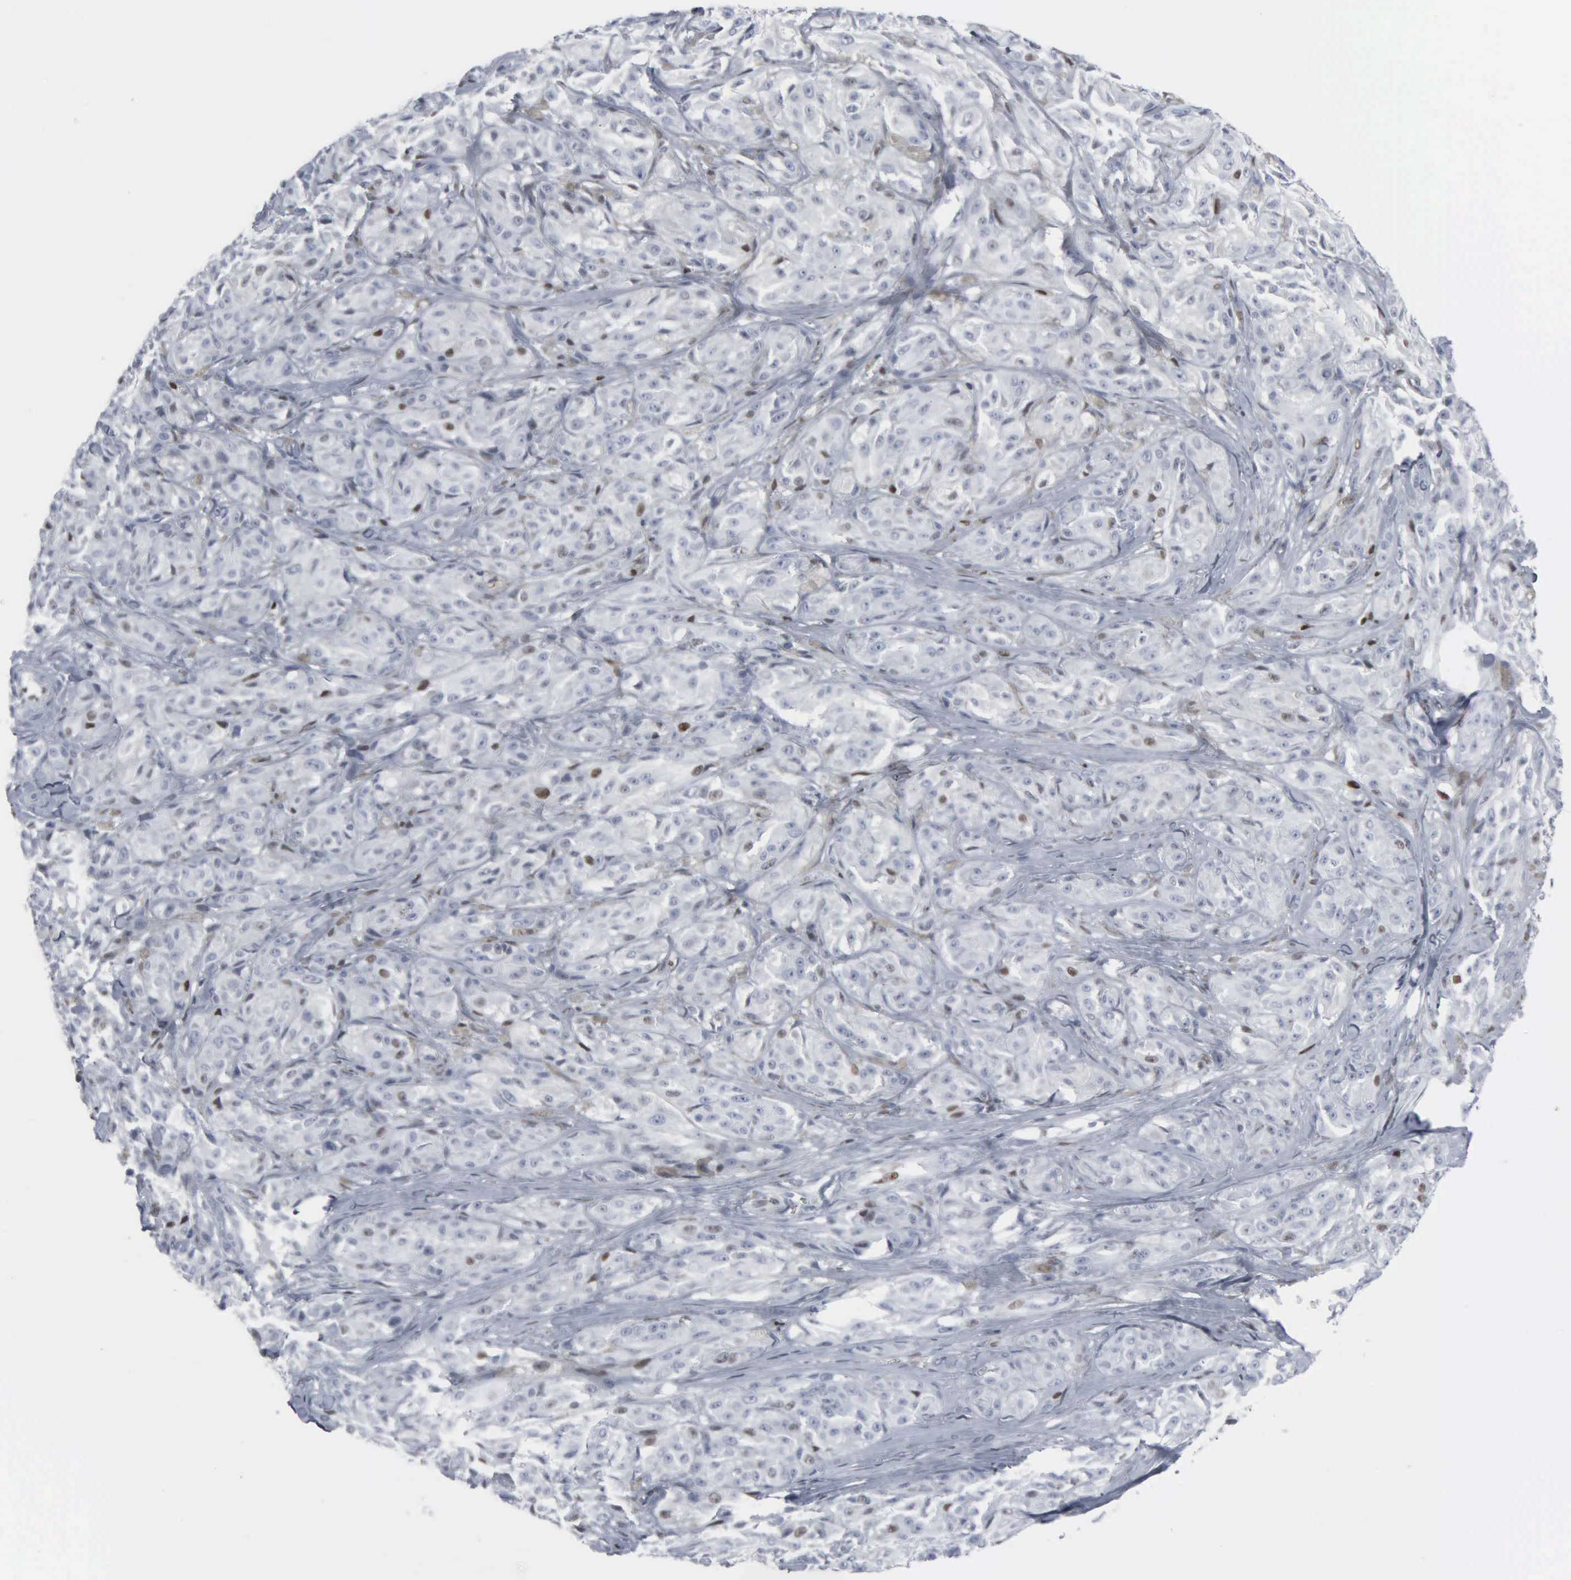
{"staining": {"intensity": "negative", "quantity": "none", "location": "none"}, "tissue": "melanoma", "cell_type": "Tumor cells", "image_type": "cancer", "snomed": [{"axis": "morphology", "description": "Malignant melanoma, NOS"}, {"axis": "topography", "description": "Skin"}], "caption": "Tumor cells show no significant staining in melanoma.", "gene": "CCND3", "patient": {"sex": "male", "age": 56}}